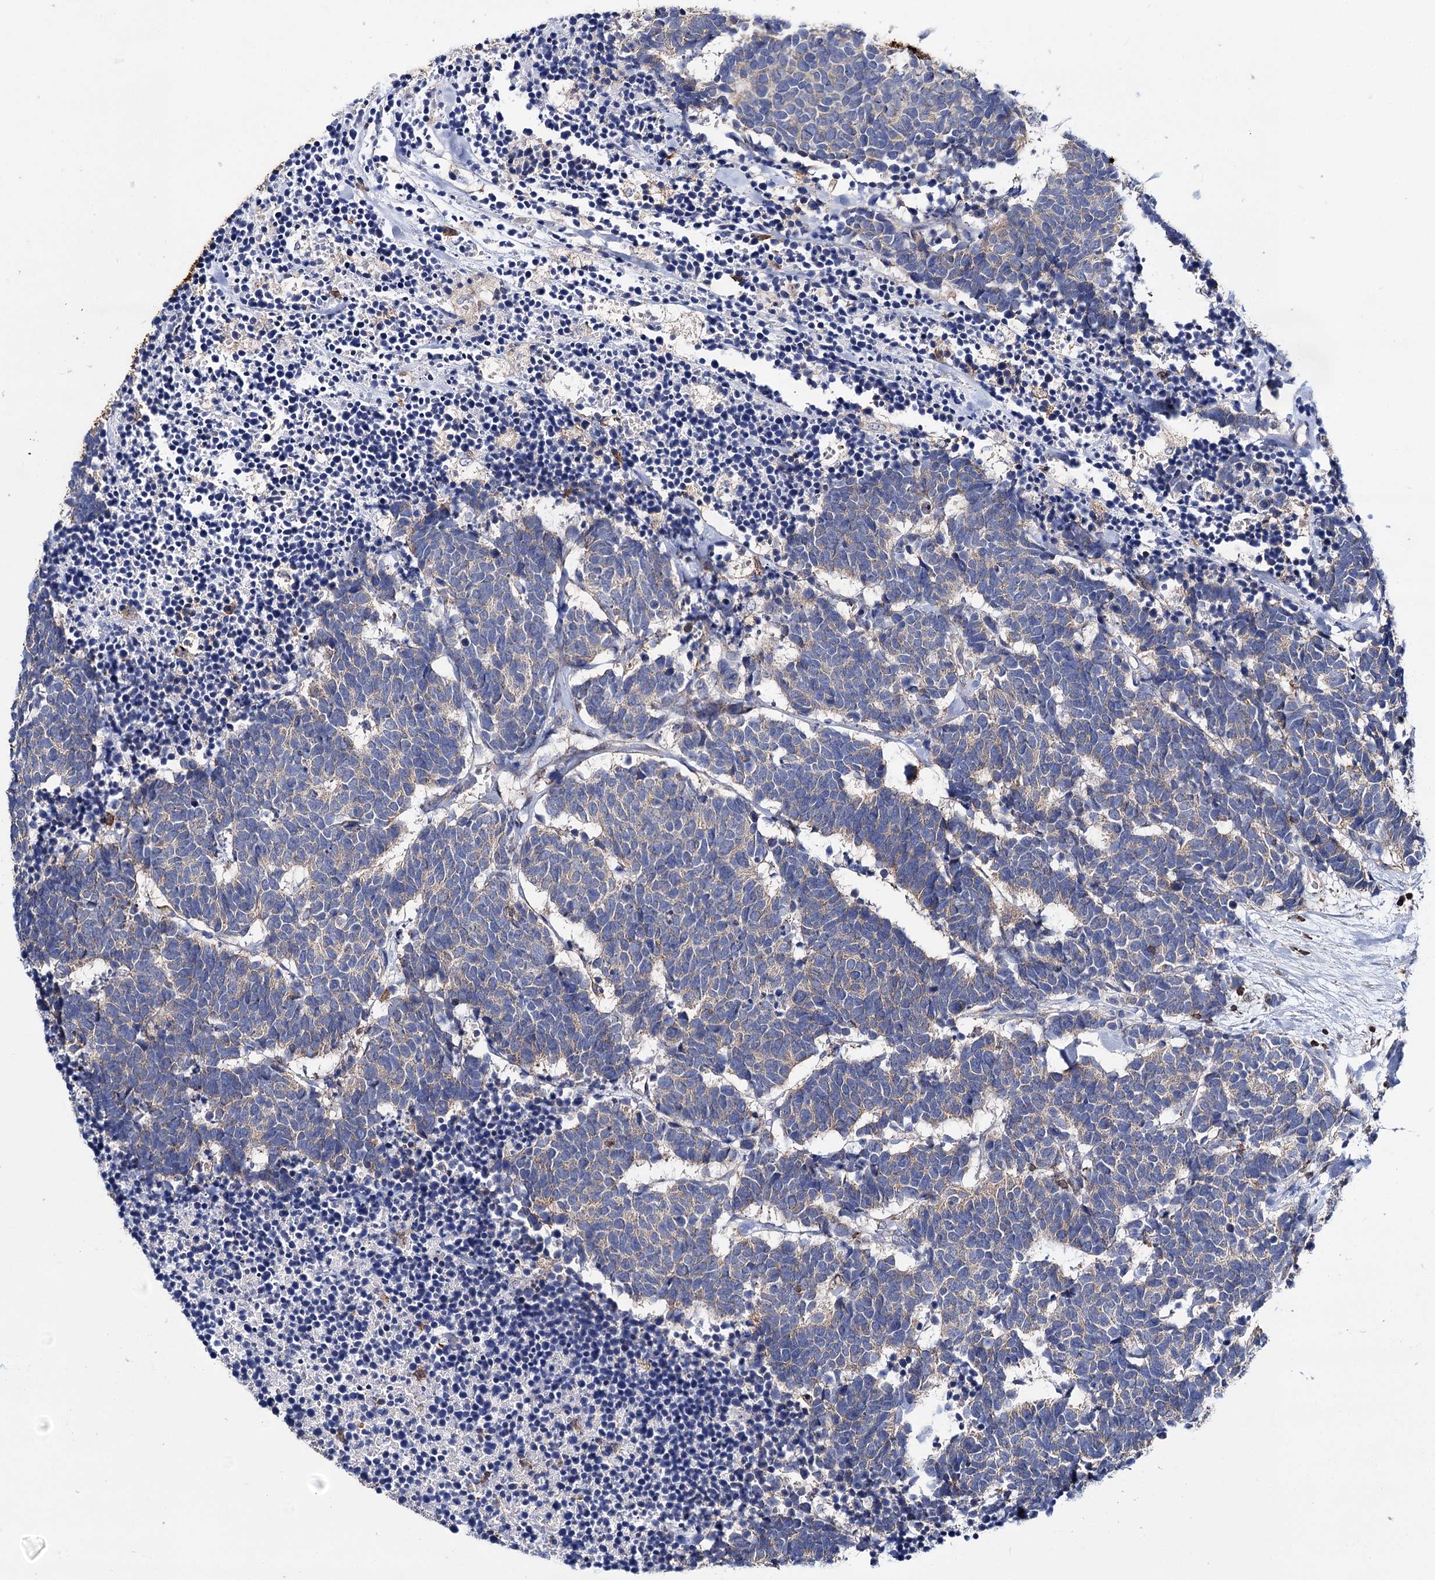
{"staining": {"intensity": "negative", "quantity": "none", "location": "none"}, "tissue": "carcinoid", "cell_type": "Tumor cells", "image_type": "cancer", "snomed": [{"axis": "morphology", "description": "Carcinoma, NOS"}, {"axis": "morphology", "description": "Carcinoid, malignant, NOS"}, {"axis": "topography", "description": "Urinary bladder"}], "caption": "IHC photomicrograph of human malignant carcinoid stained for a protein (brown), which reveals no expression in tumor cells. (DAB immunohistochemistry, high magnification).", "gene": "UBASH3B", "patient": {"sex": "male", "age": 57}}